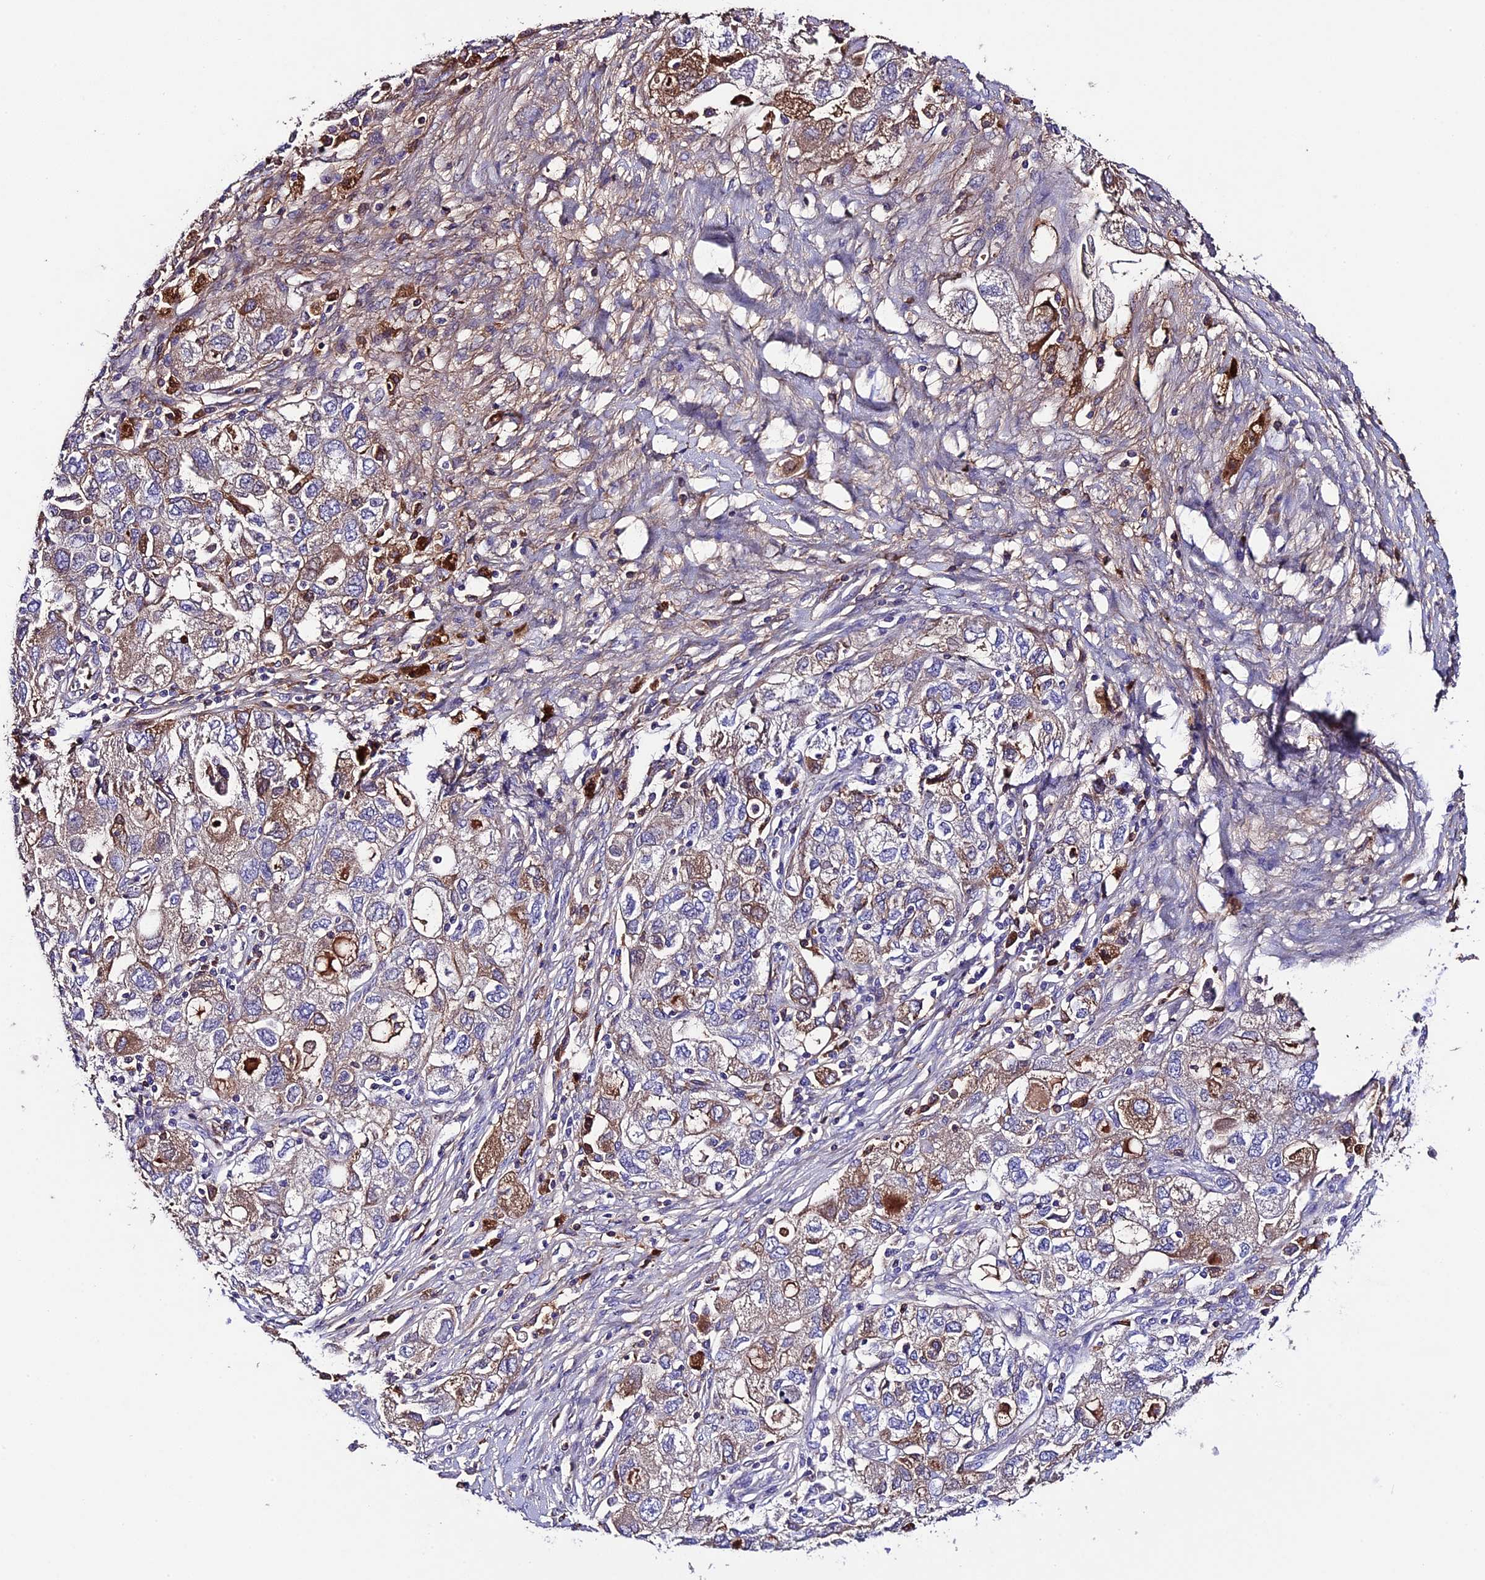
{"staining": {"intensity": "weak", "quantity": "25%-75%", "location": "cytoplasmic/membranous"}, "tissue": "ovarian cancer", "cell_type": "Tumor cells", "image_type": "cancer", "snomed": [{"axis": "morphology", "description": "Carcinoma, NOS"}, {"axis": "morphology", "description": "Cystadenocarcinoma, serous, NOS"}, {"axis": "topography", "description": "Ovary"}], "caption": "Protein positivity by immunohistochemistry demonstrates weak cytoplasmic/membranous staining in approximately 25%-75% of tumor cells in carcinoma (ovarian).", "gene": "TCP11L2", "patient": {"sex": "female", "age": 69}}